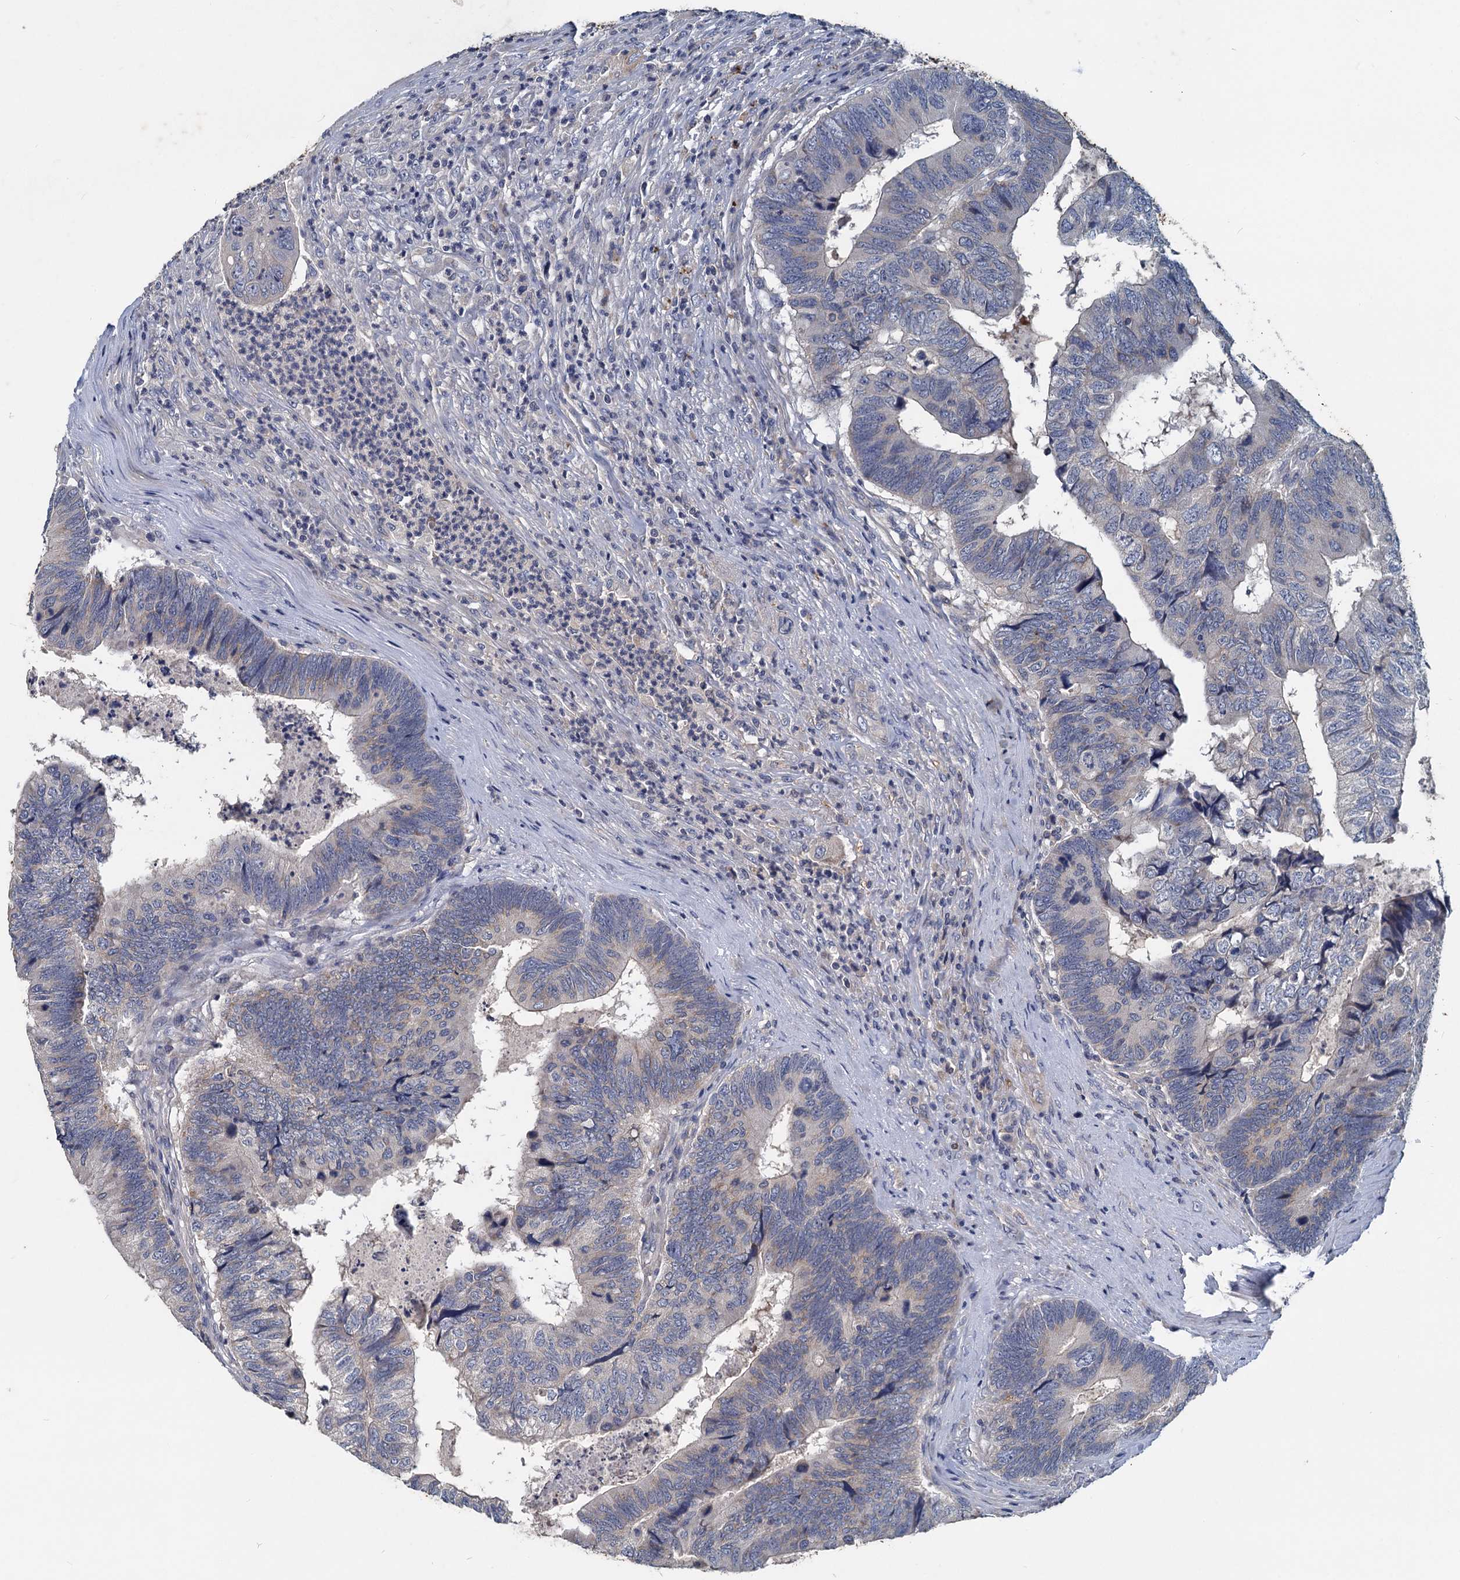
{"staining": {"intensity": "negative", "quantity": "none", "location": "none"}, "tissue": "colorectal cancer", "cell_type": "Tumor cells", "image_type": "cancer", "snomed": [{"axis": "morphology", "description": "Adenocarcinoma, NOS"}, {"axis": "topography", "description": "Colon"}], "caption": "High power microscopy histopathology image of an immunohistochemistry (IHC) image of colorectal adenocarcinoma, revealing no significant positivity in tumor cells.", "gene": "SLC2A7", "patient": {"sex": "female", "age": 67}}